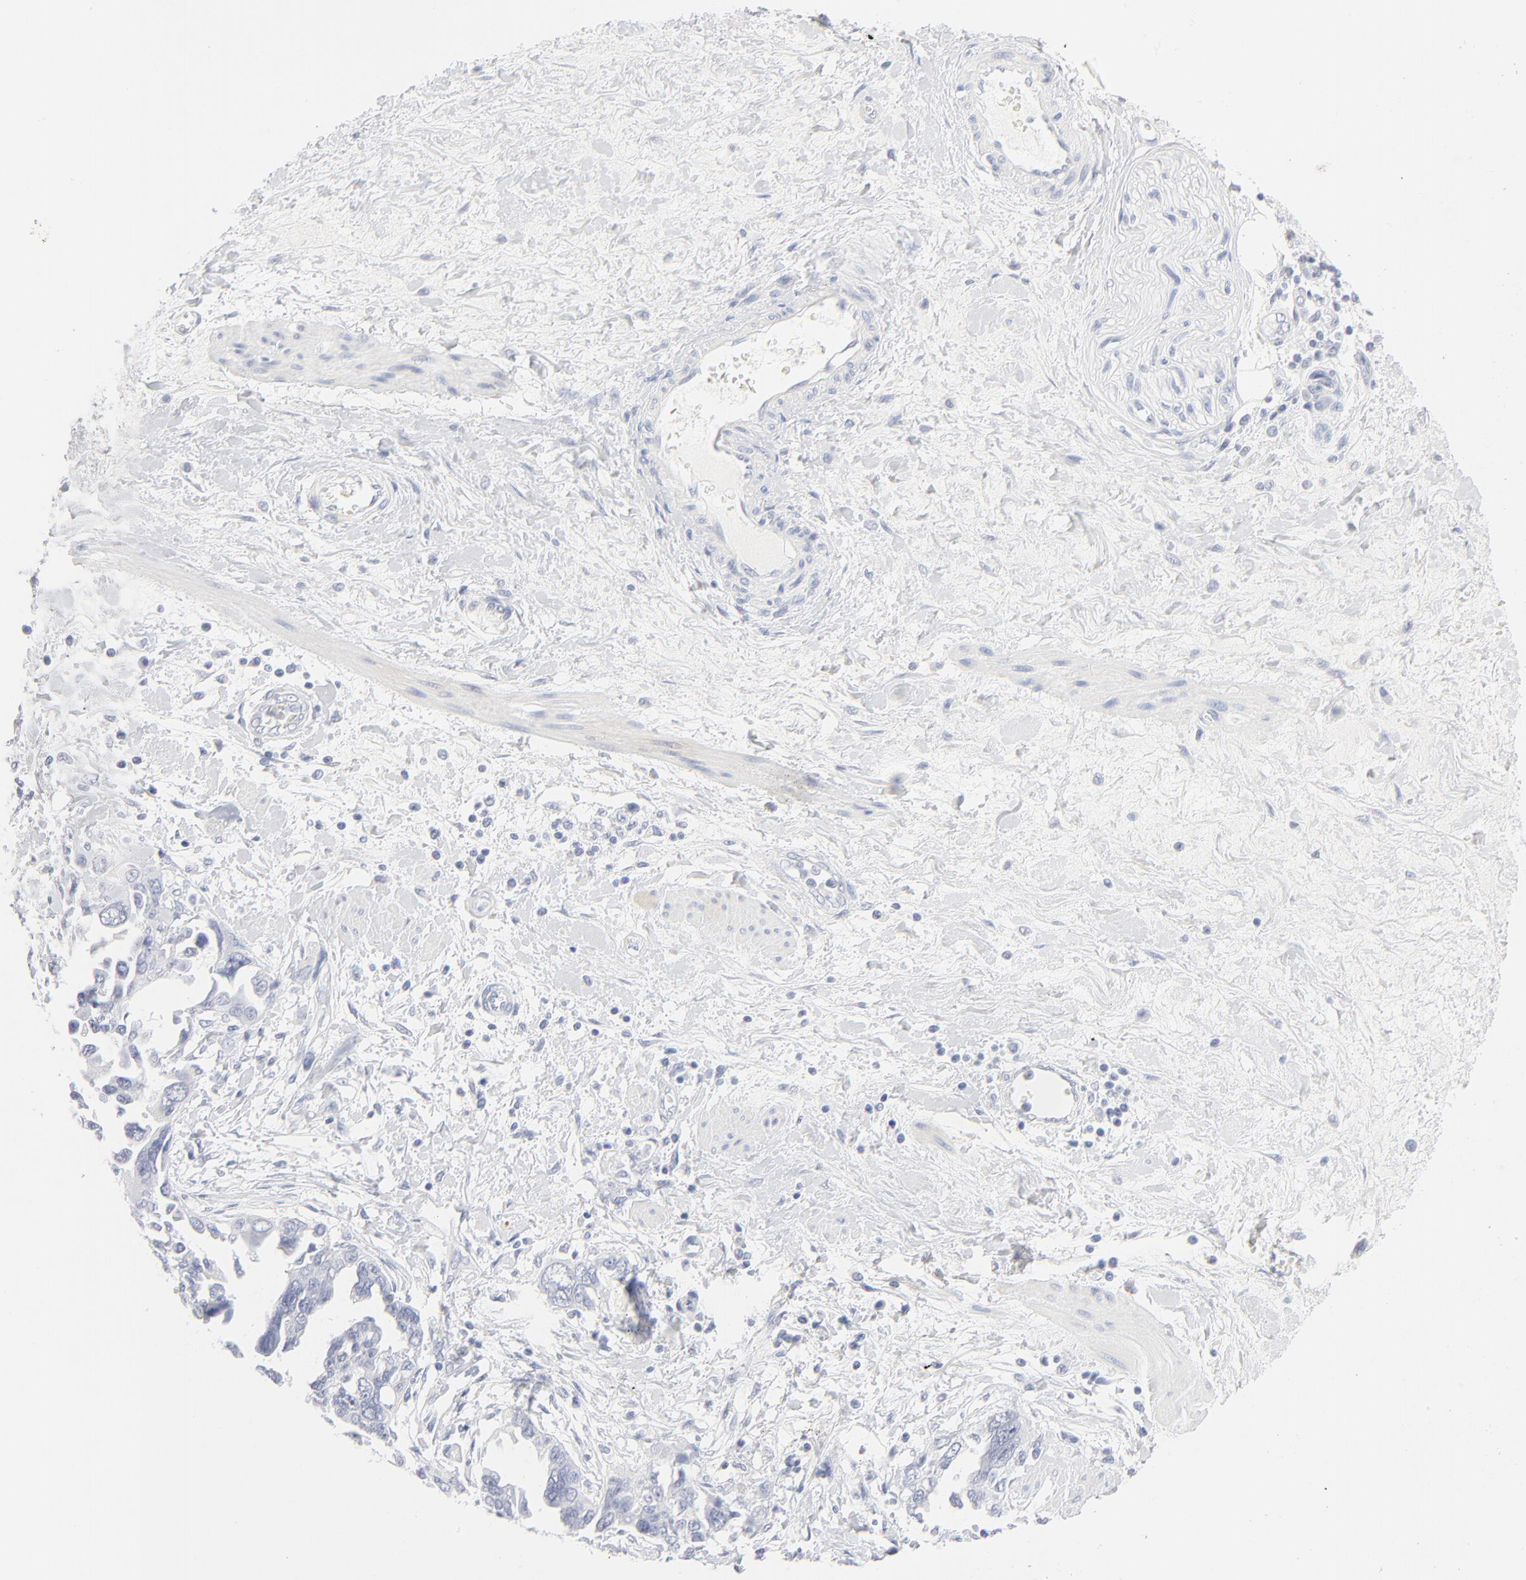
{"staining": {"intensity": "negative", "quantity": "none", "location": "none"}, "tissue": "ovarian cancer", "cell_type": "Tumor cells", "image_type": "cancer", "snomed": [{"axis": "morphology", "description": "Cystadenocarcinoma, serous, NOS"}, {"axis": "topography", "description": "Ovary"}], "caption": "Immunohistochemistry histopathology image of human ovarian cancer (serous cystadenocarcinoma) stained for a protein (brown), which reveals no positivity in tumor cells.", "gene": "ONECUT1", "patient": {"sex": "female", "age": 63}}